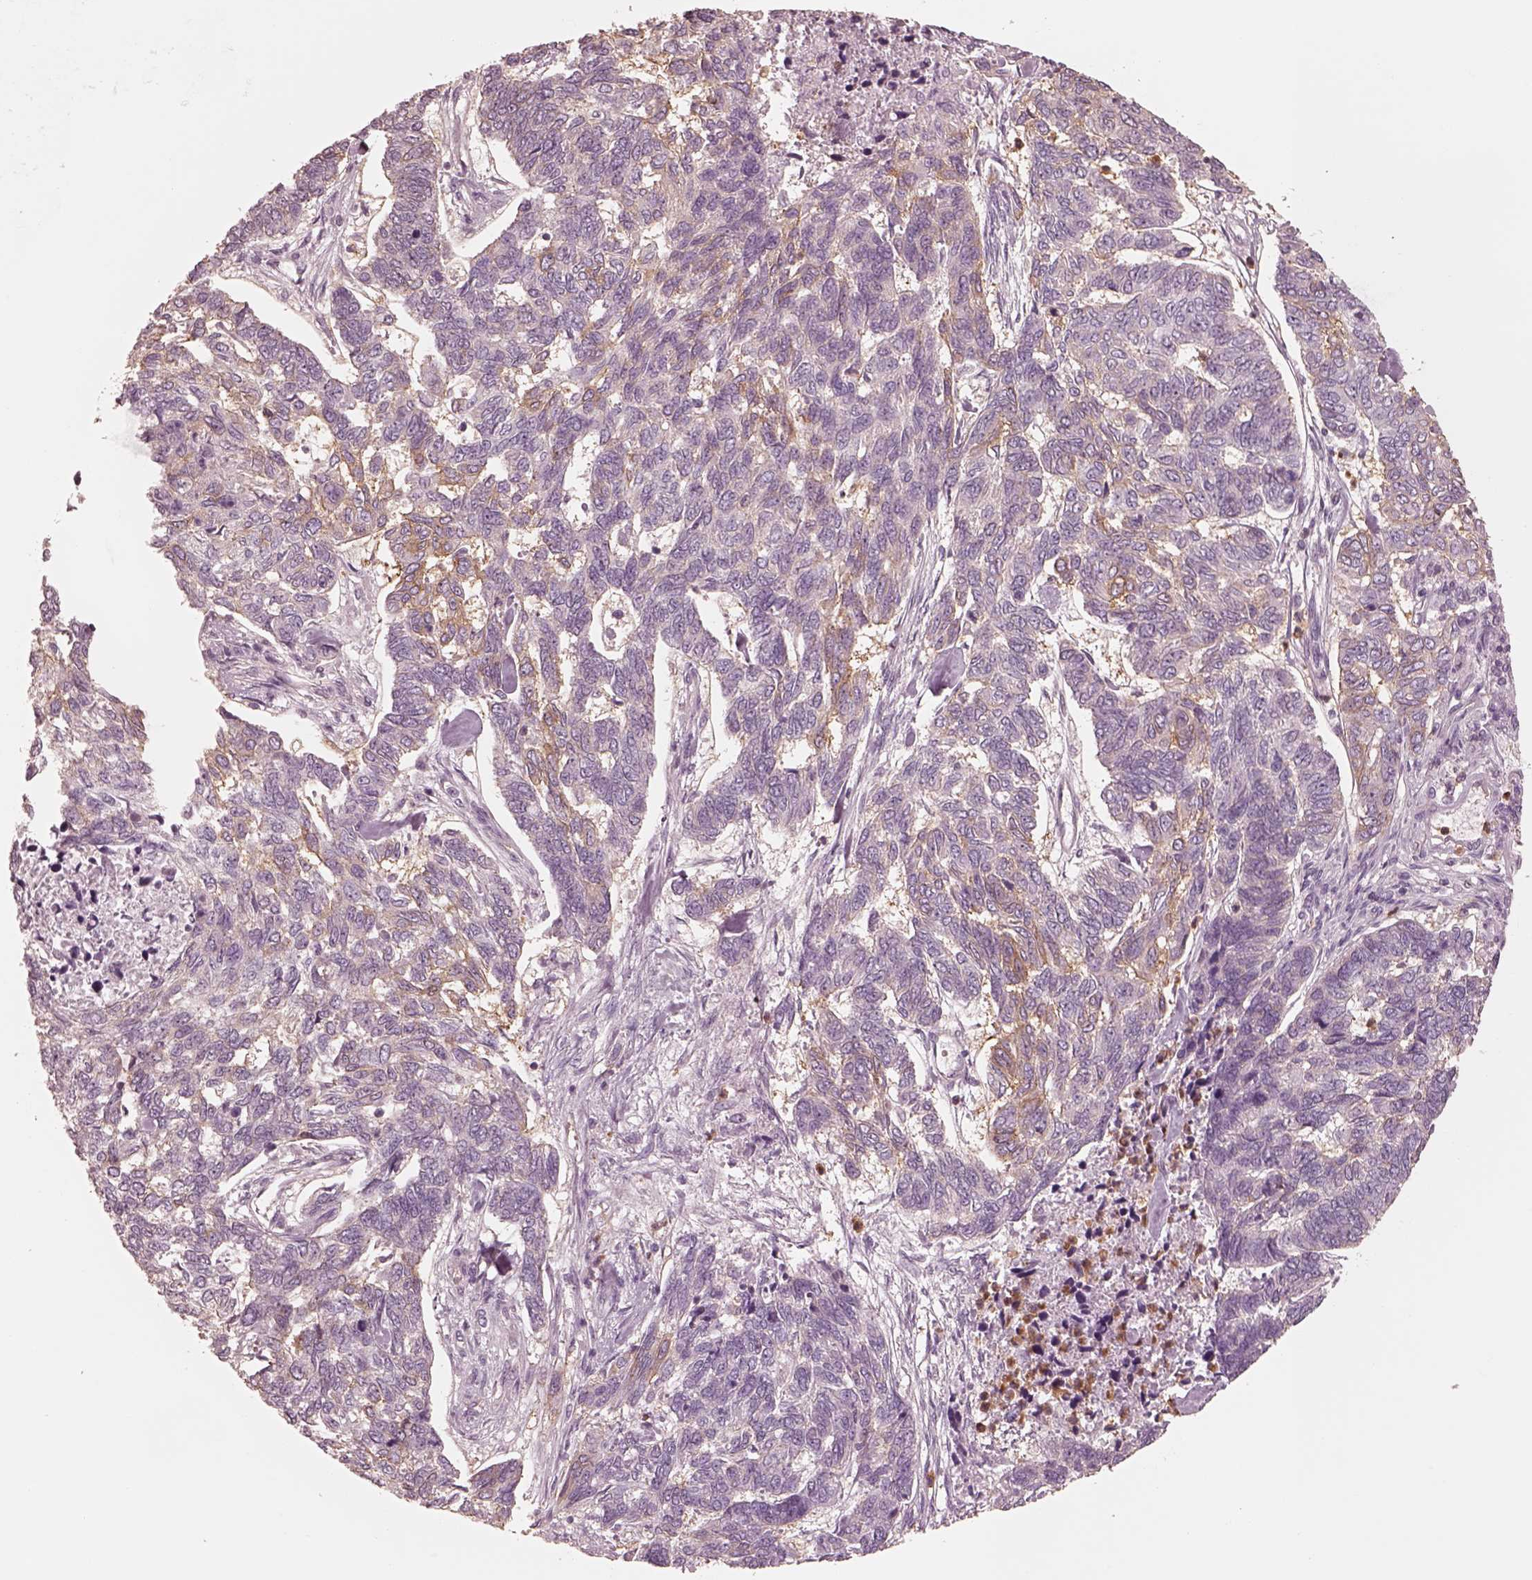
{"staining": {"intensity": "weak", "quantity": "25%-75%", "location": "cytoplasmic/membranous"}, "tissue": "skin cancer", "cell_type": "Tumor cells", "image_type": "cancer", "snomed": [{"axis": "morphology", "description": "Basal cell carcinoma"}, {"axis": "topography", "description": "Skin"}], "caption": "A micrograph of human skin basal cell carcinoma stained for a protein displays weak cytoplasmic/membranous brown staining in tumor cells.", "gene": "GPRIN1", "patient": {"sex": "female", "age": 65}}